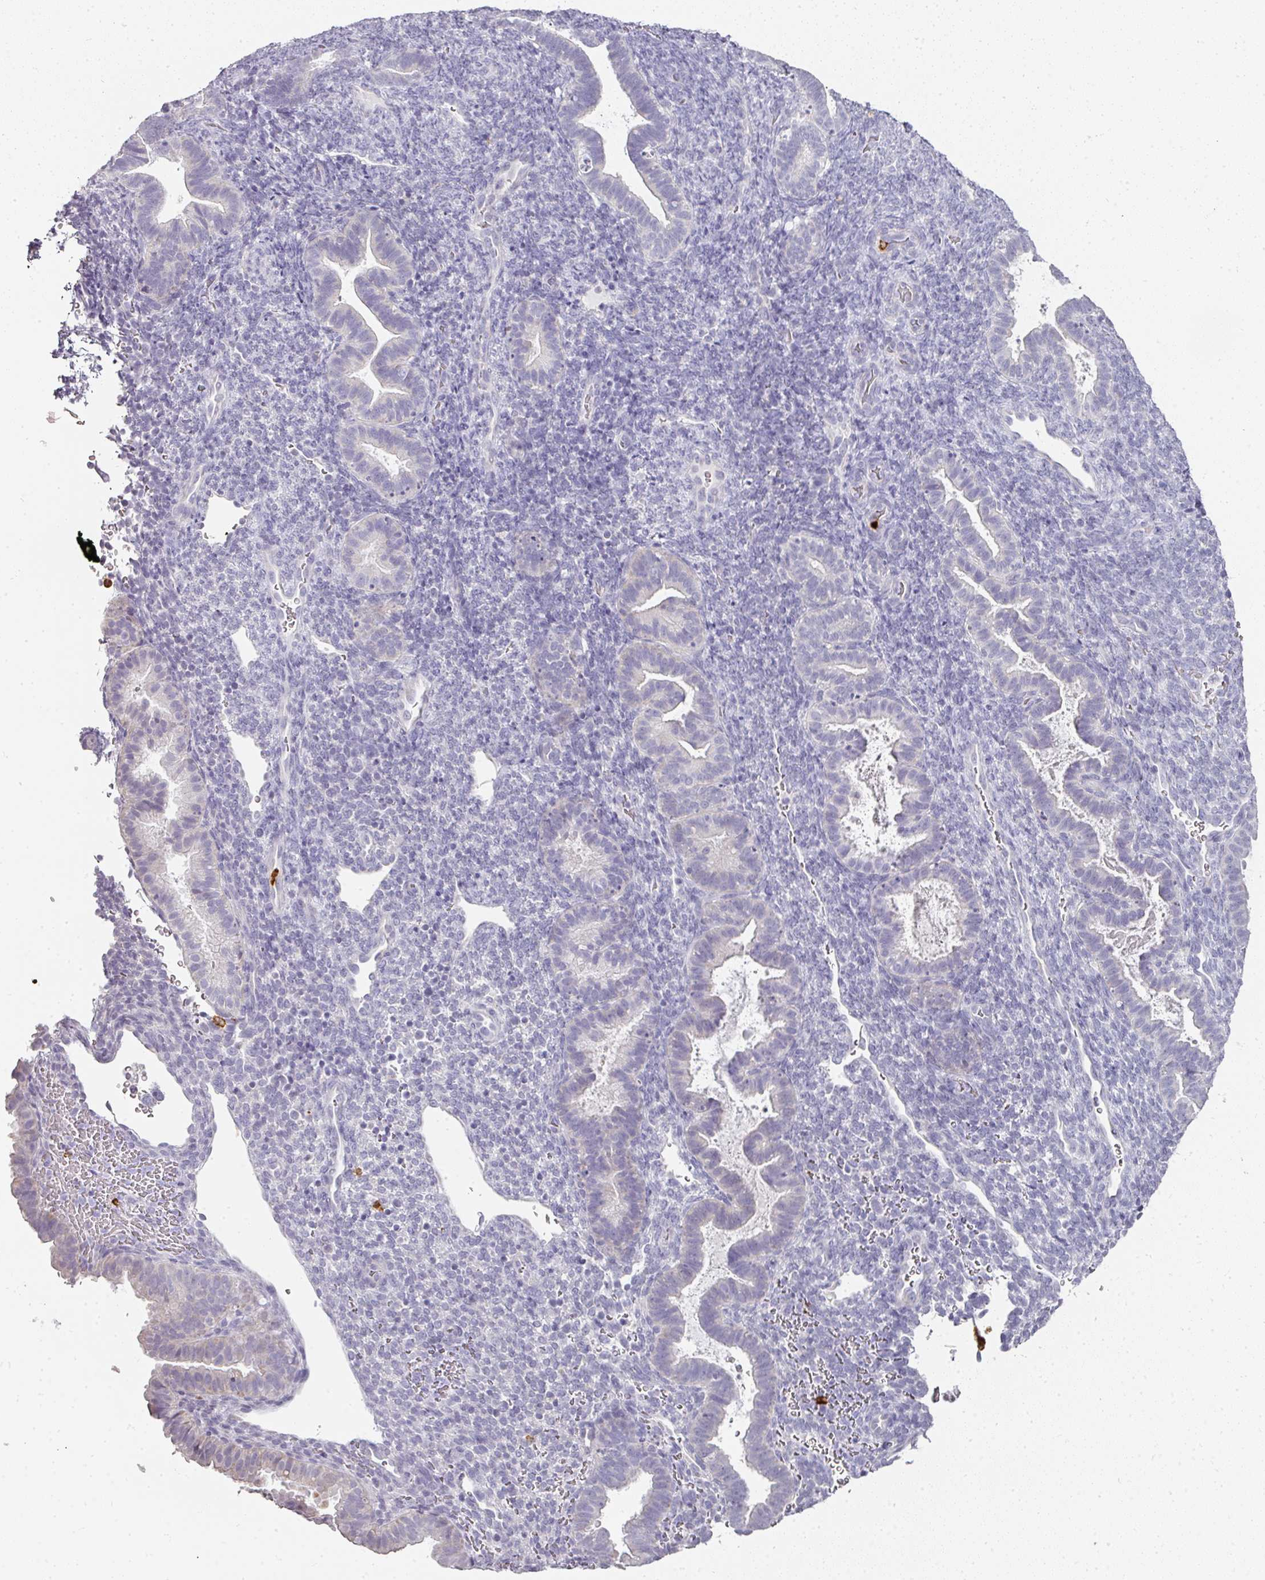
{"staining": {"intensity": "negative", "quantity": "none", "location": "none"}, "tissue": "endometrium", "cell_type": "Cells in endometrial stroma", "image_type": "normal", "snomed": [{"axis": "morphology", "description": "Normal tissue, NOS"}, {"axis": "topography", "description": "Endometrium"}], "caption": "Benign endometrium was stained to show a protein in brown. There is no significant expression in cells in endometrial stroma.", "gene": "CAMP", "patient": {"sex": "female", "age": 34}}